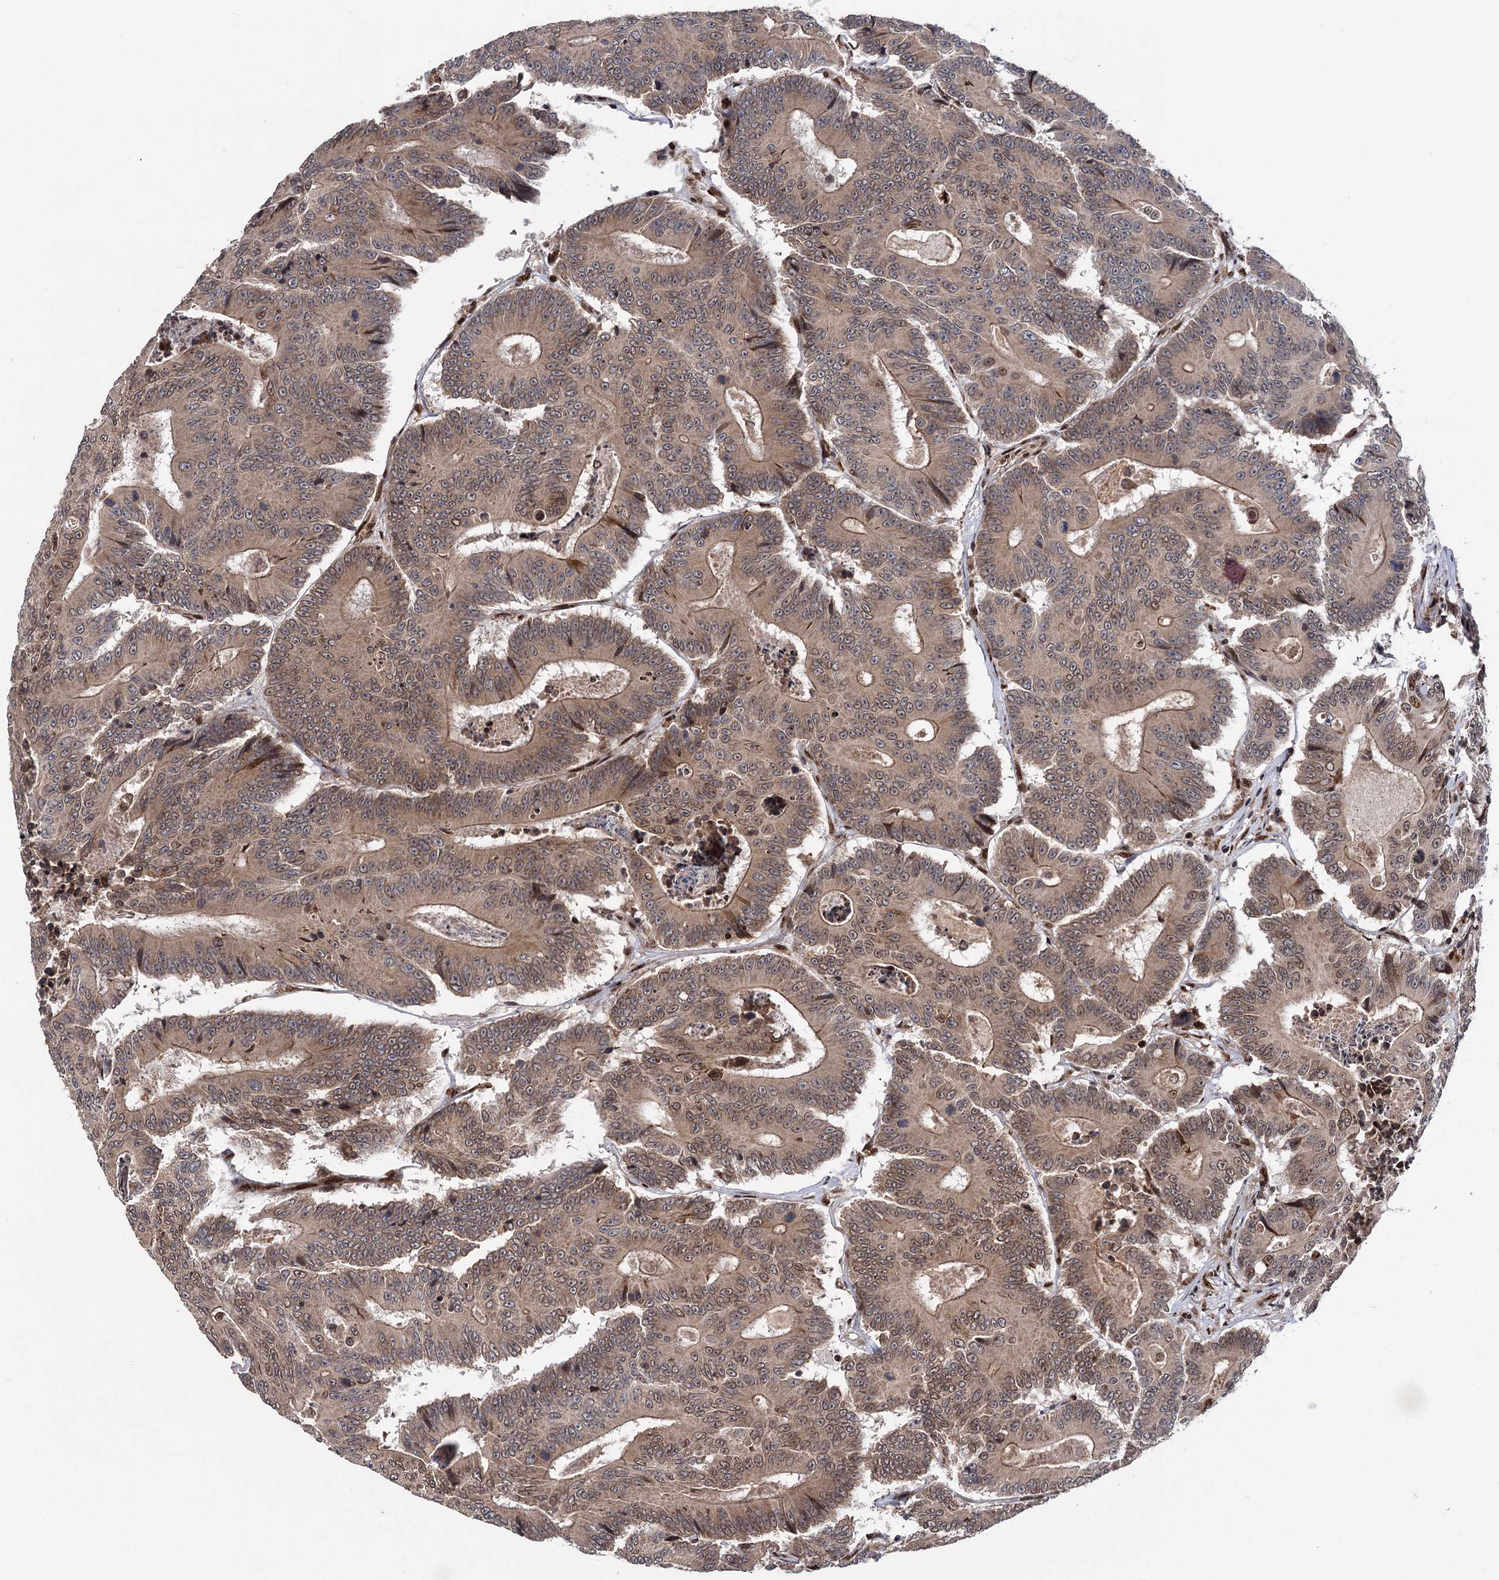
{"staining": {"intensity": "weak", "quantity": ">75%", "location": "cytoplasmic/membranous,nuclear"}, "tissue": "colorectal cancer", "cell_type": "Tumor cells", "image_type": "cancer", "snomed": [{"axis": "morphology", "description": "Adenocarcinoma, NOS"}, {"axis": "topography", "description": "Colon"}], "caption": "DAB (3,3'-diaminobenzidine) immunohistochemical staining of human colorectal cancer (adenocarcinoma) displays weak cytoplasmic/membranous and nuclear protein positivity in about >75% of tumor cells. The staining is performed using DAB brown chromogen to label protein expression. The nuclei are counter-stained blue using hematoxylin.", "gene": "MESD", "patient": {"sex": "male", "age": 83}}